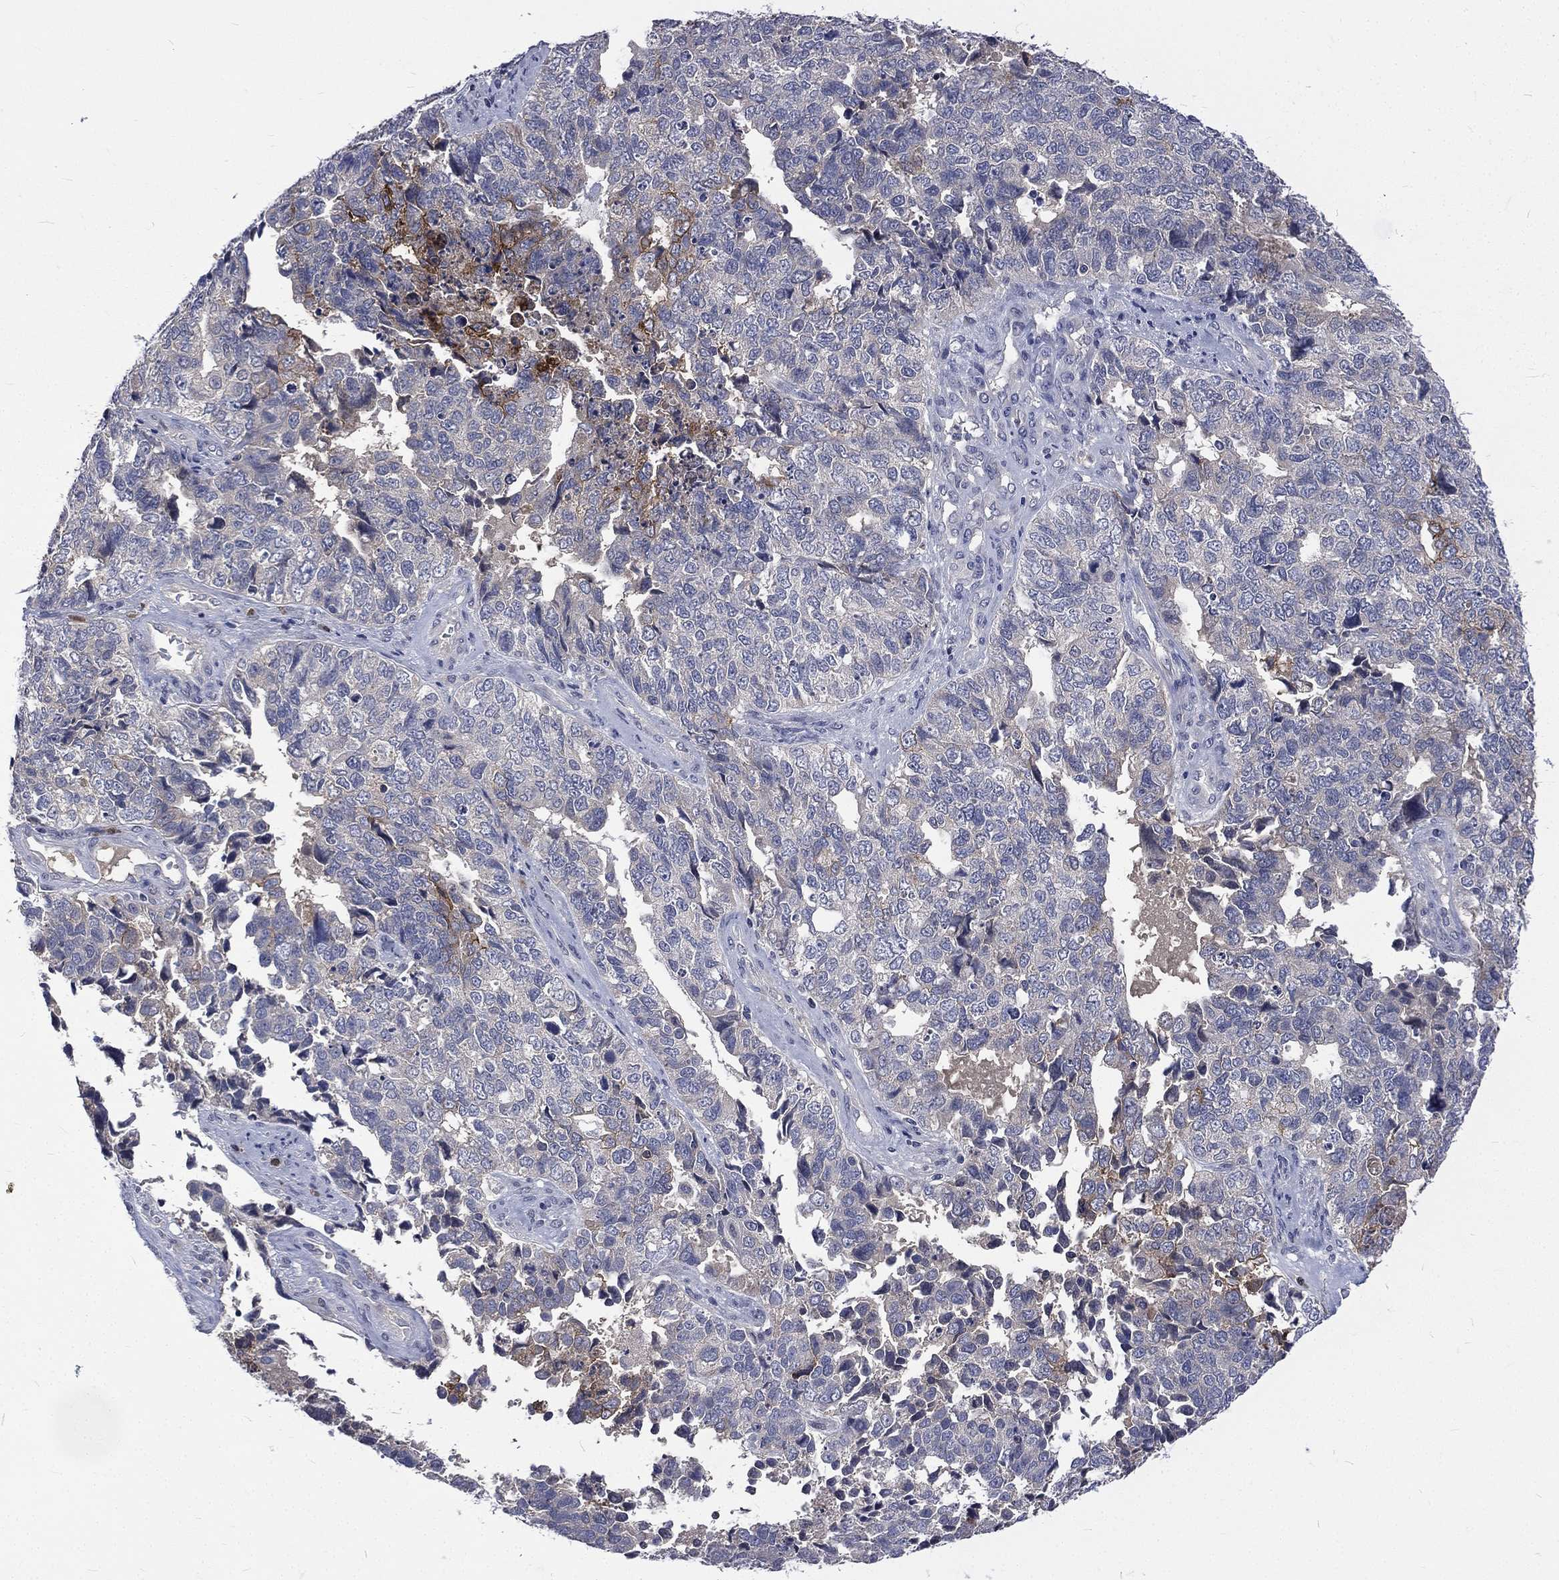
{"staining": {"intensity": "moderate", "quantity": "<25%", "location": "cytoplasmic/membranous"}, "tissue": "cervical cancer", "cell_type": "Tumor cells", "image_type": "cancer", "snomed": [{"axis": "morphology", "description": "Squamous cell carcinoma, NOS"}, {"axis": "topography", "description": "Cervix"}], "caption": "Moderate cytoplasmic/membranous protein expression is identified in about <25% of tumor cells in cervical cancer (squamous cell carcinoma). The protein is shown in brown color, while the nuclei are stained blue.", "gene": "CA12", "patient": {"sex": "female", "age": 63}}